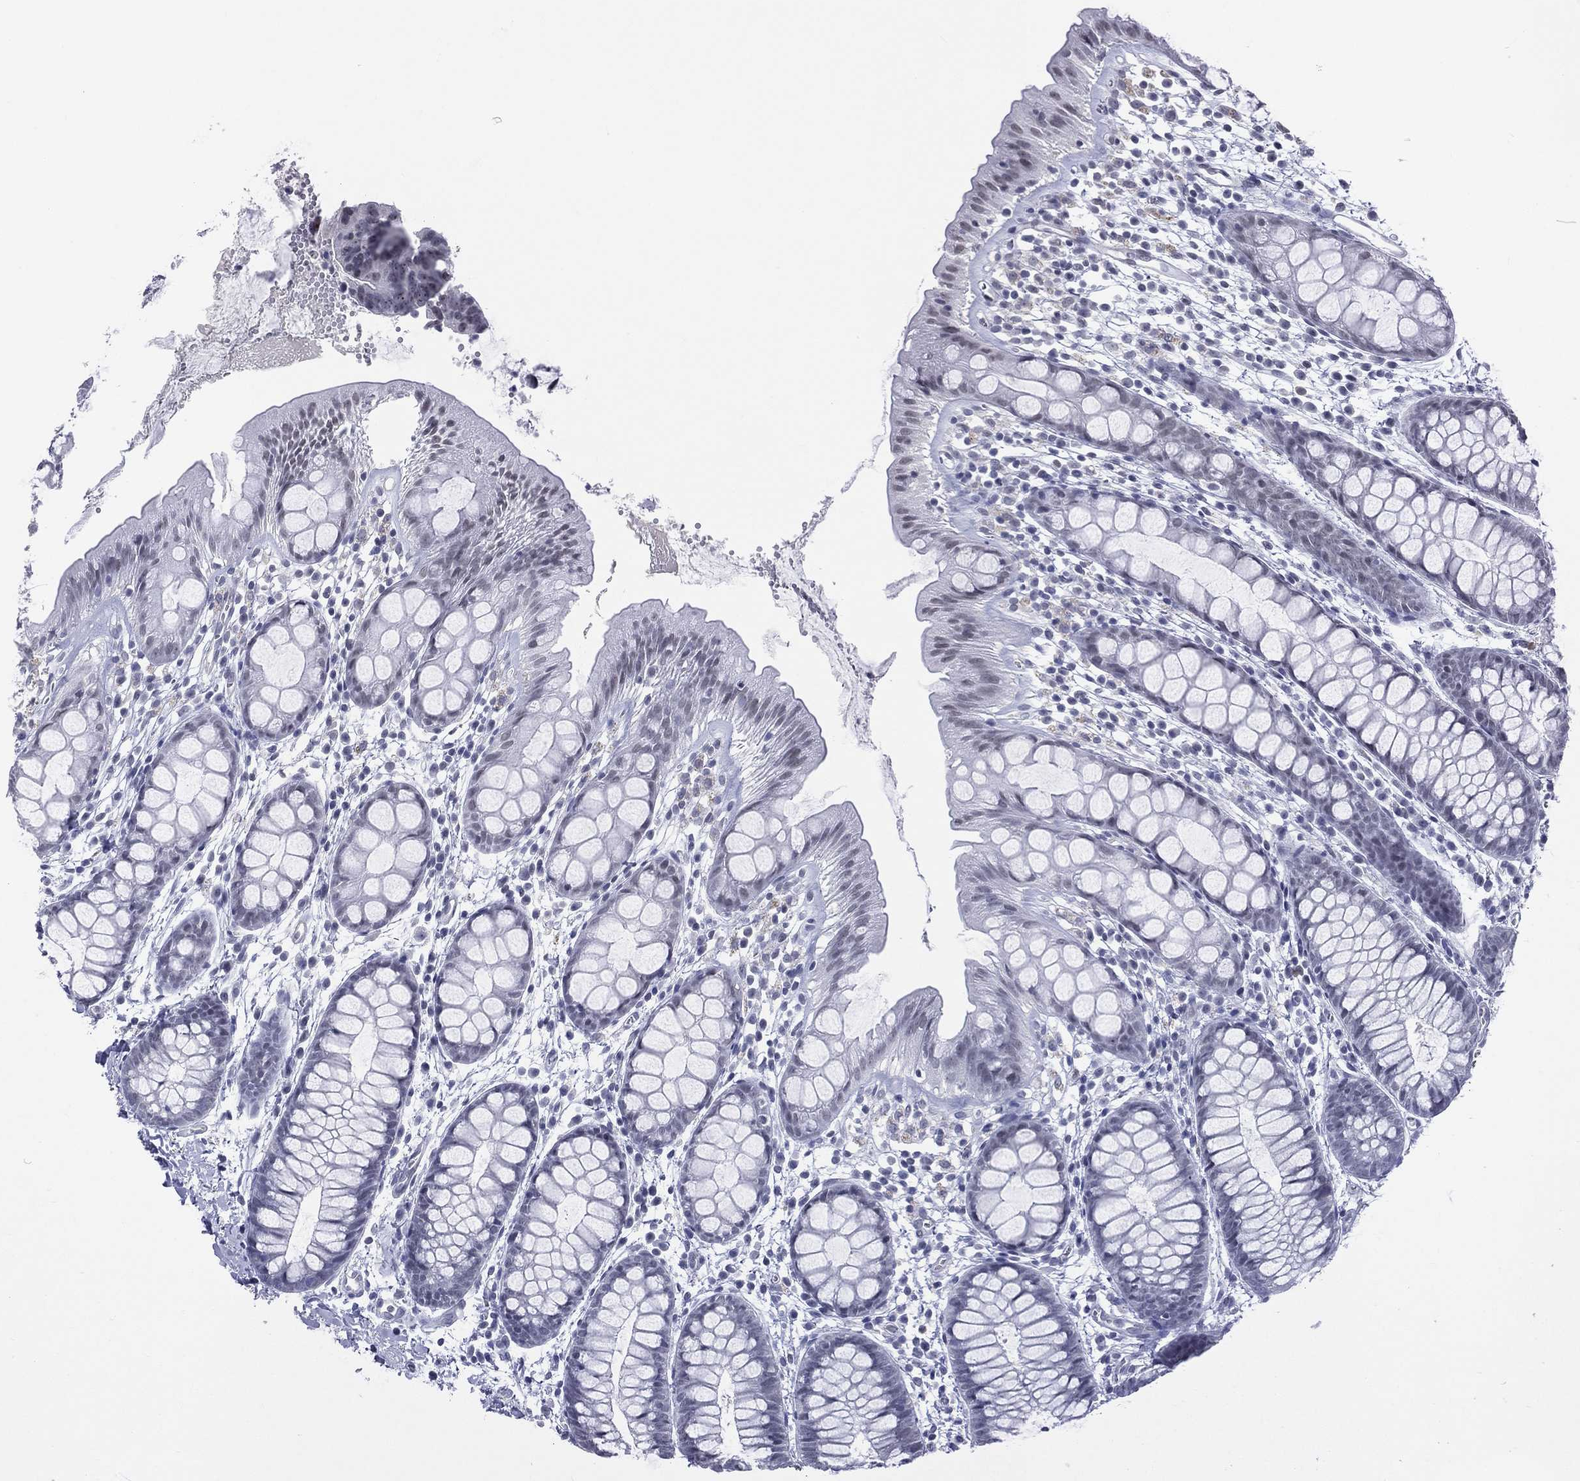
{"staining": {"intensity": "negative", "quantity": "none", "location": "none"}, "tissue": "rectum", "cell_type": "Glandular cells", "image_type": "normal", "snomed": [{"axis": "morphology", "description": "Normal tissue, NOS"}, {"axis": "topography", "description": "Rectum"}], "caption": "Immunohistochemical staining of unremarkable rectum exhibits no significant staining in glandular cells. Nuclei are stained in blue.", "gene": "SSX1", "patient": {"sex": "male", "age": 57}}